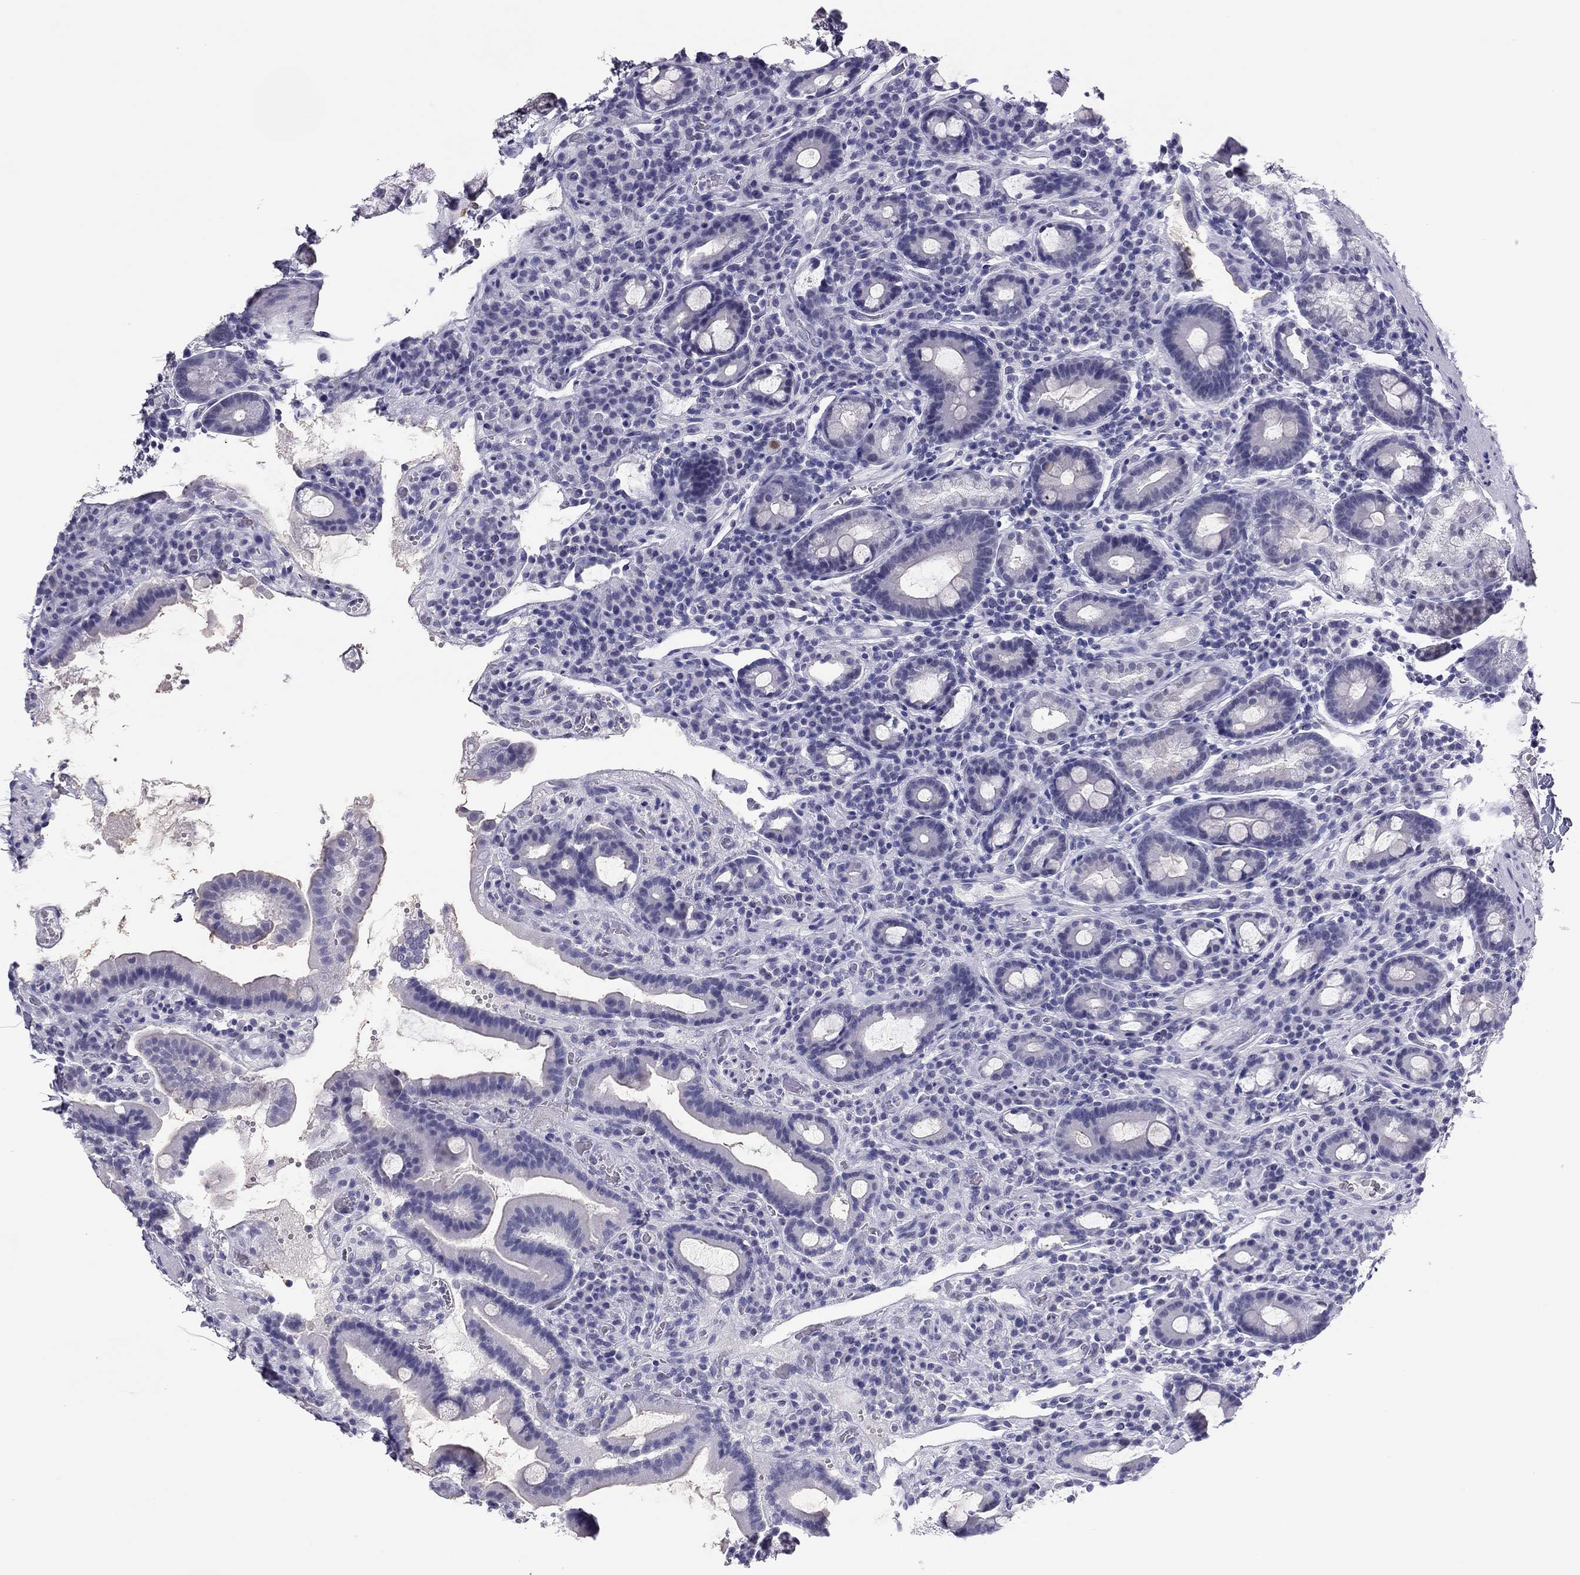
{"staining": {"intensity": "negative", "quantity": "none", "location": "none"}, "tissue": "duodenum", "cell_type": "Glandular cells", "image_type": "normal", "snomed": [{"axis": "morphology", "description": "Normal tissue, NOS"}, {"axis": "topography", "description": "Duodenum"}], "caption": "Duodenum was stained to show a protein in brown. There is no significant staining in glandular cells. (DAB (3,3'-diaminobenzidine) IHC with hematoxylin counter stain).", "gene": "PHOX2A", "patient": {"sex": "male", "age": 59}}